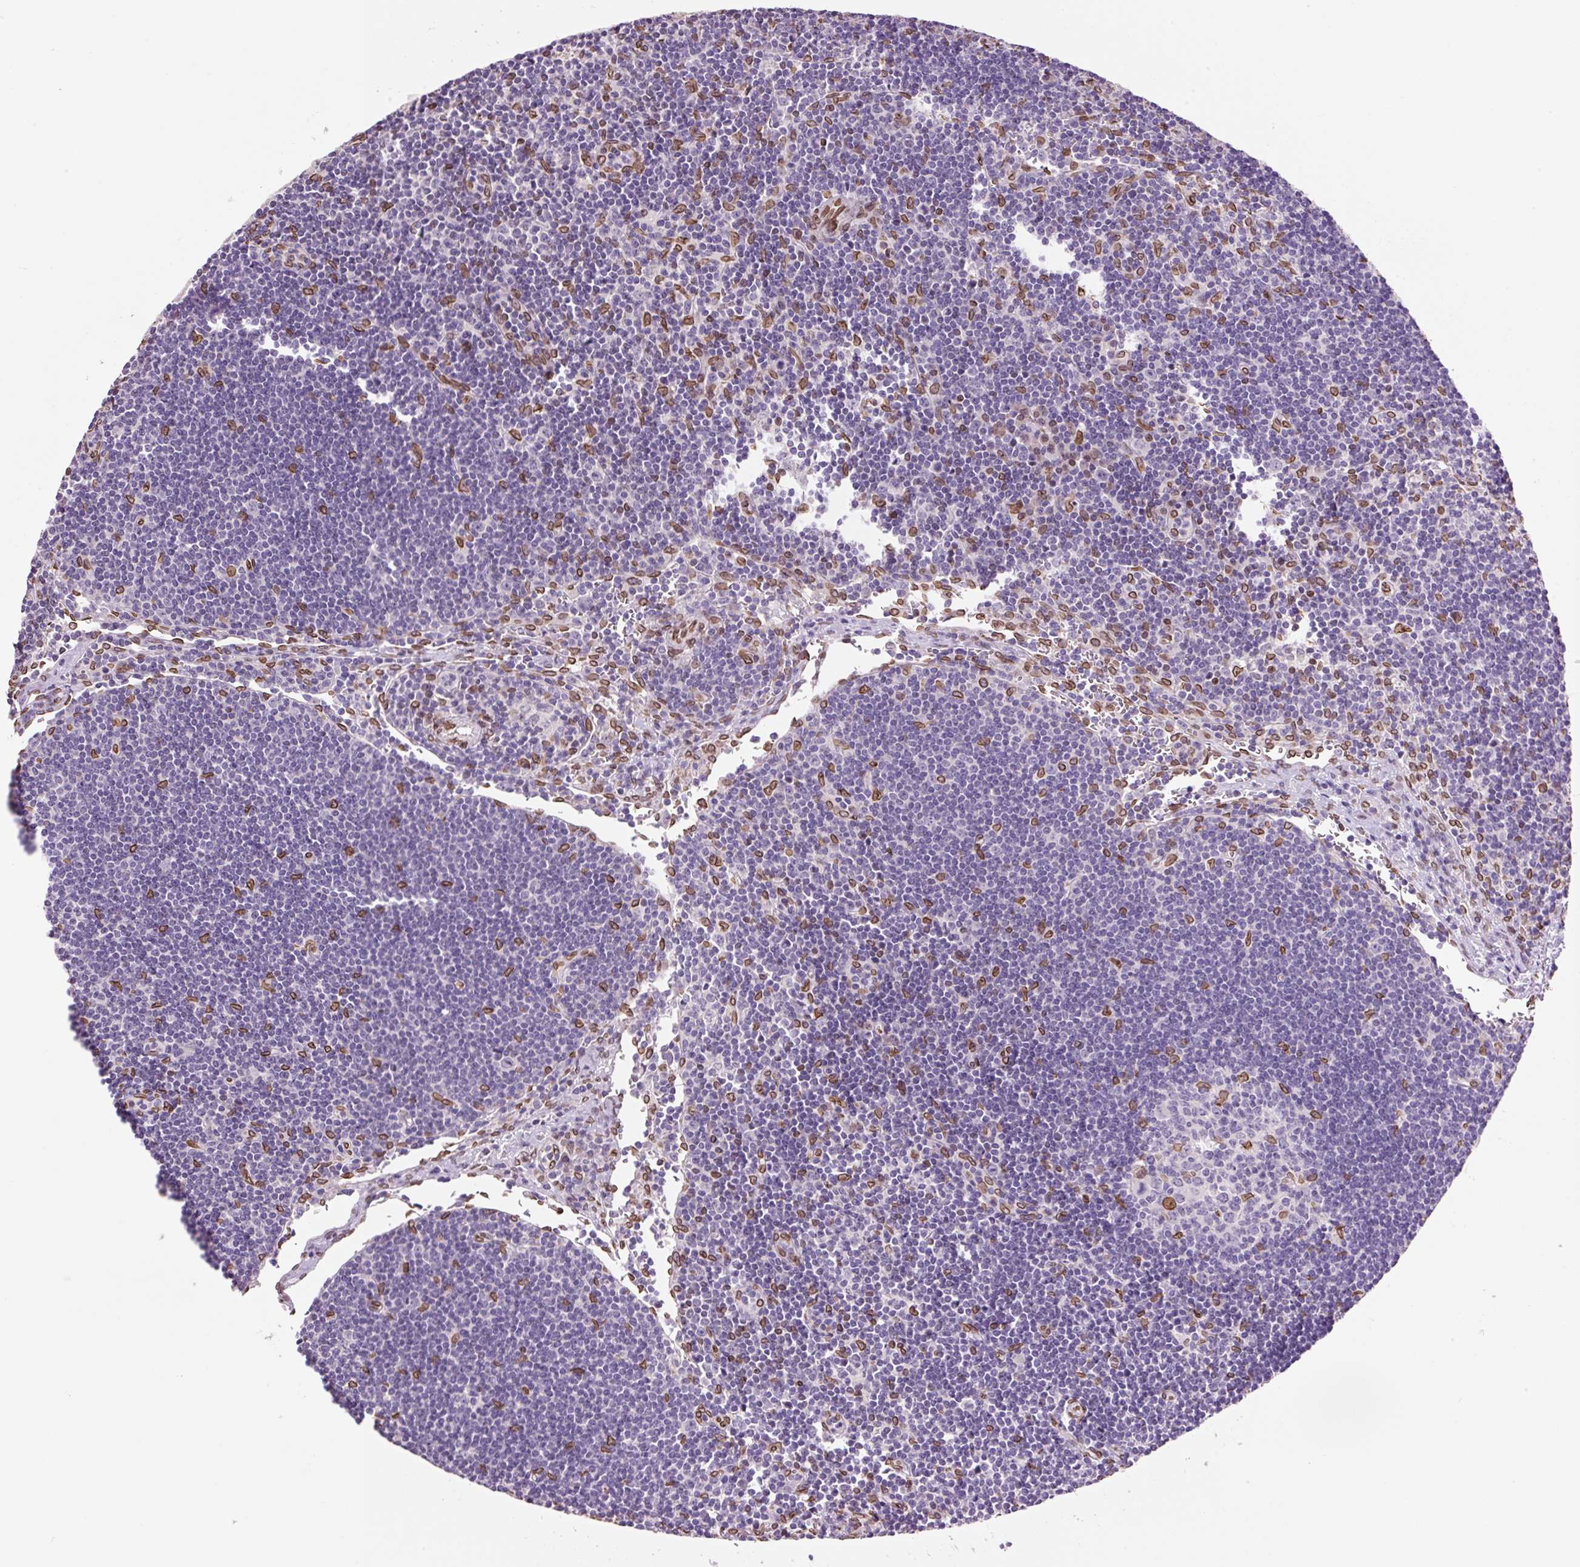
{"staining": {"intensity": "moderate", "quantity": "<25%", "location": "cytoplasmic/membranous,nuclear"}, "tissue": "lymph node", "cell_type": "Germinal center cells", "image_type": "normal", "snomed": [{"axis": "morphology", "description": "Normal tissue, NOS"}, {"axis": "topography", "description": "Lymph node"}], "caption": "Brown immunohistochemical staining in unremarkable lymph node exhibits moderate cytoplasmic/membranous,nuclear expression in approximately <25% of germinal center cells. (Stains: DAB in brown, nuclei in blue, Microscopy: brightfield microscopy at high magnification).", "gene": "ZNF224", "patient": {"sex": "female", "age": 29}}